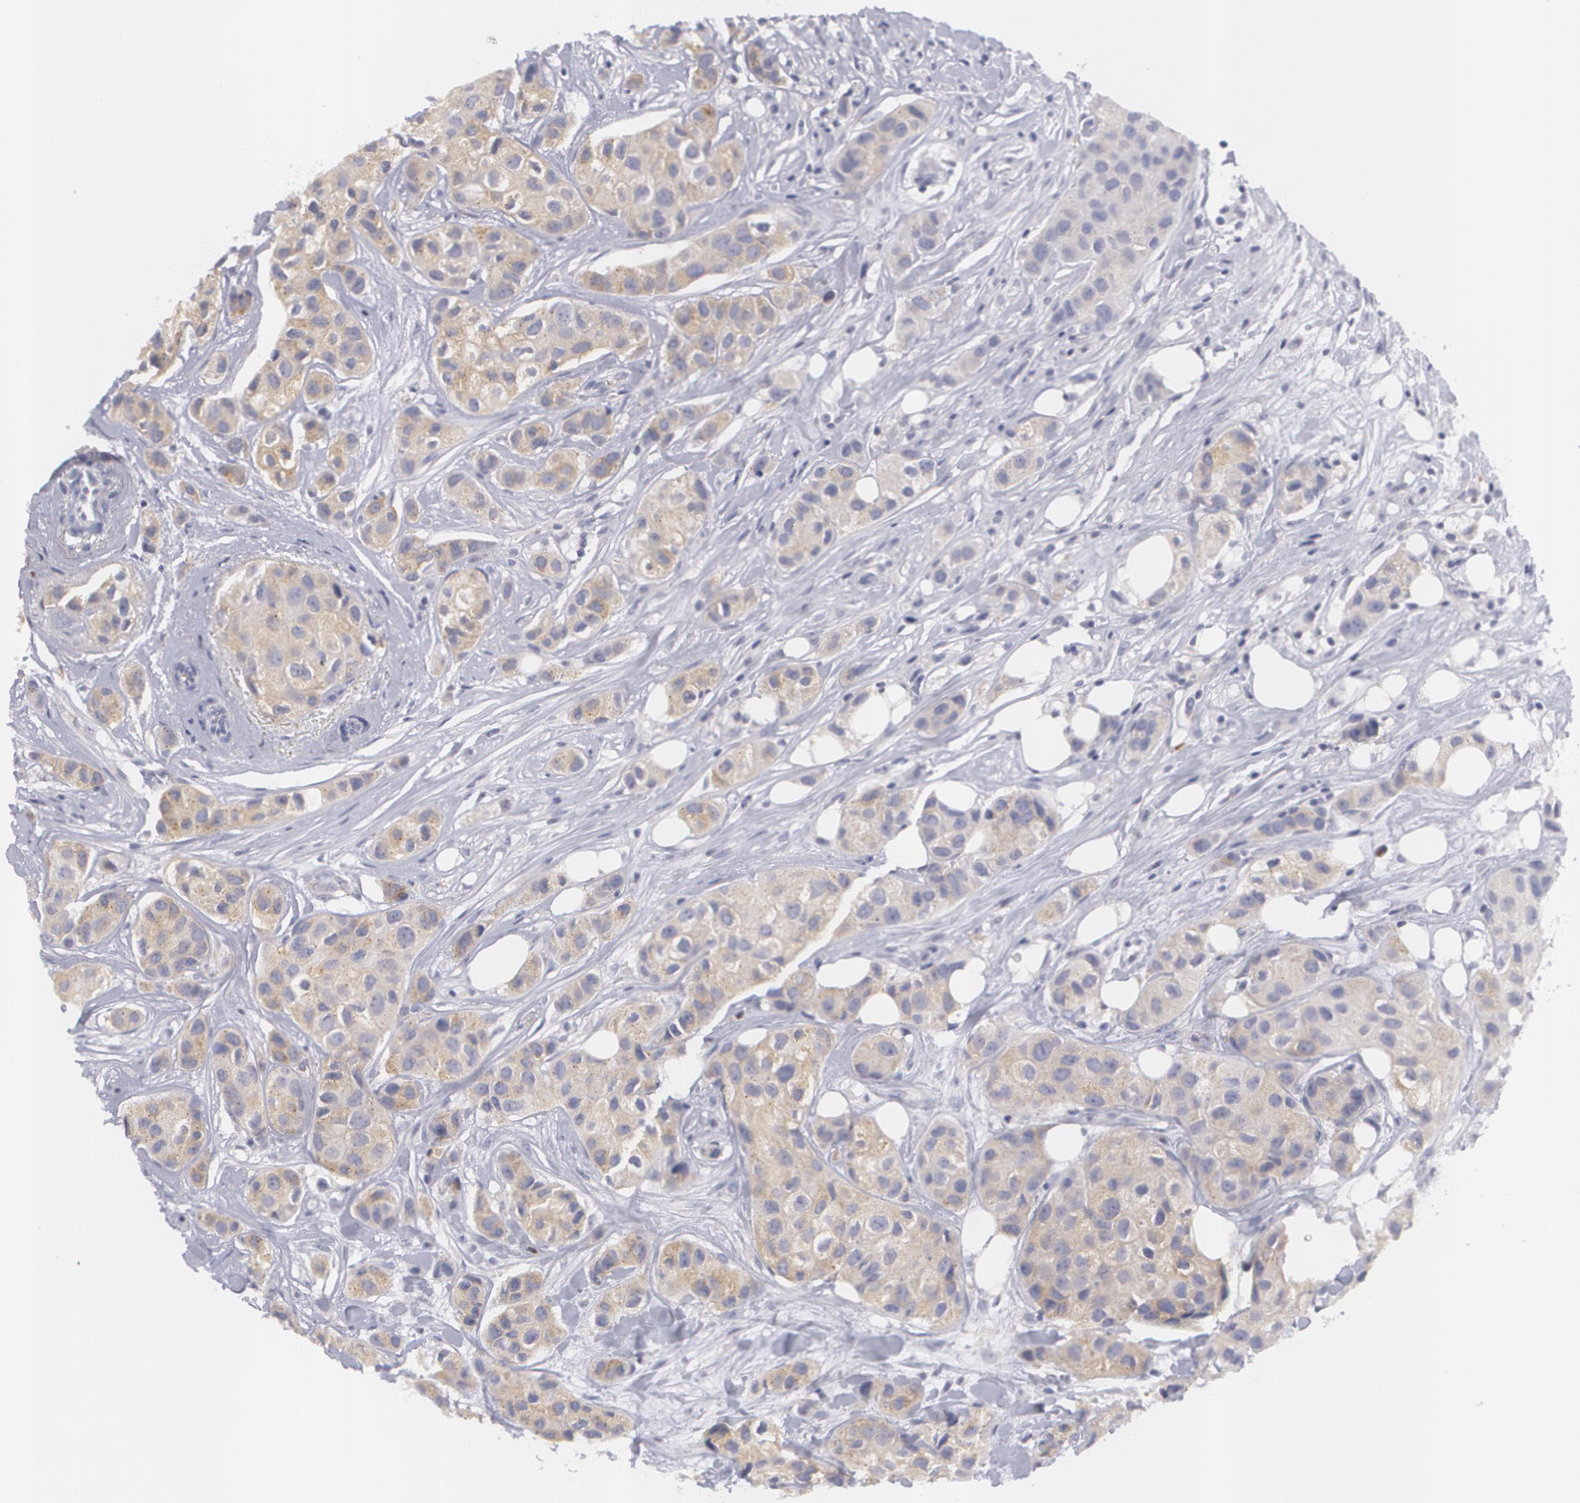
{"staining": {"intensity": "weak", "quantity": ">75%", "location": "cytoplasmic/membranous"}, "tissue": "breast cancer", "cell_type": "Tumor cells", "image_type": "cancer", "snomed": [{"axis": "morphology", "description": "Duct carcinoma"}, {"axis": "topography", "description": "Breast"}], "caption": "IHC photomicrograph of neoplastic tissue: breast cancer (infiltrating ductal carcinoma) stained using immunohistochemistry (IHC) displays low levels of weak protein expression localized specifically in the cytoplasmic/membranous of tumor cells, appearing as a cytoplasmic/membranous brown color.", "gene": "MBNL3", "patient": {"sex": "female", "age": 68}}